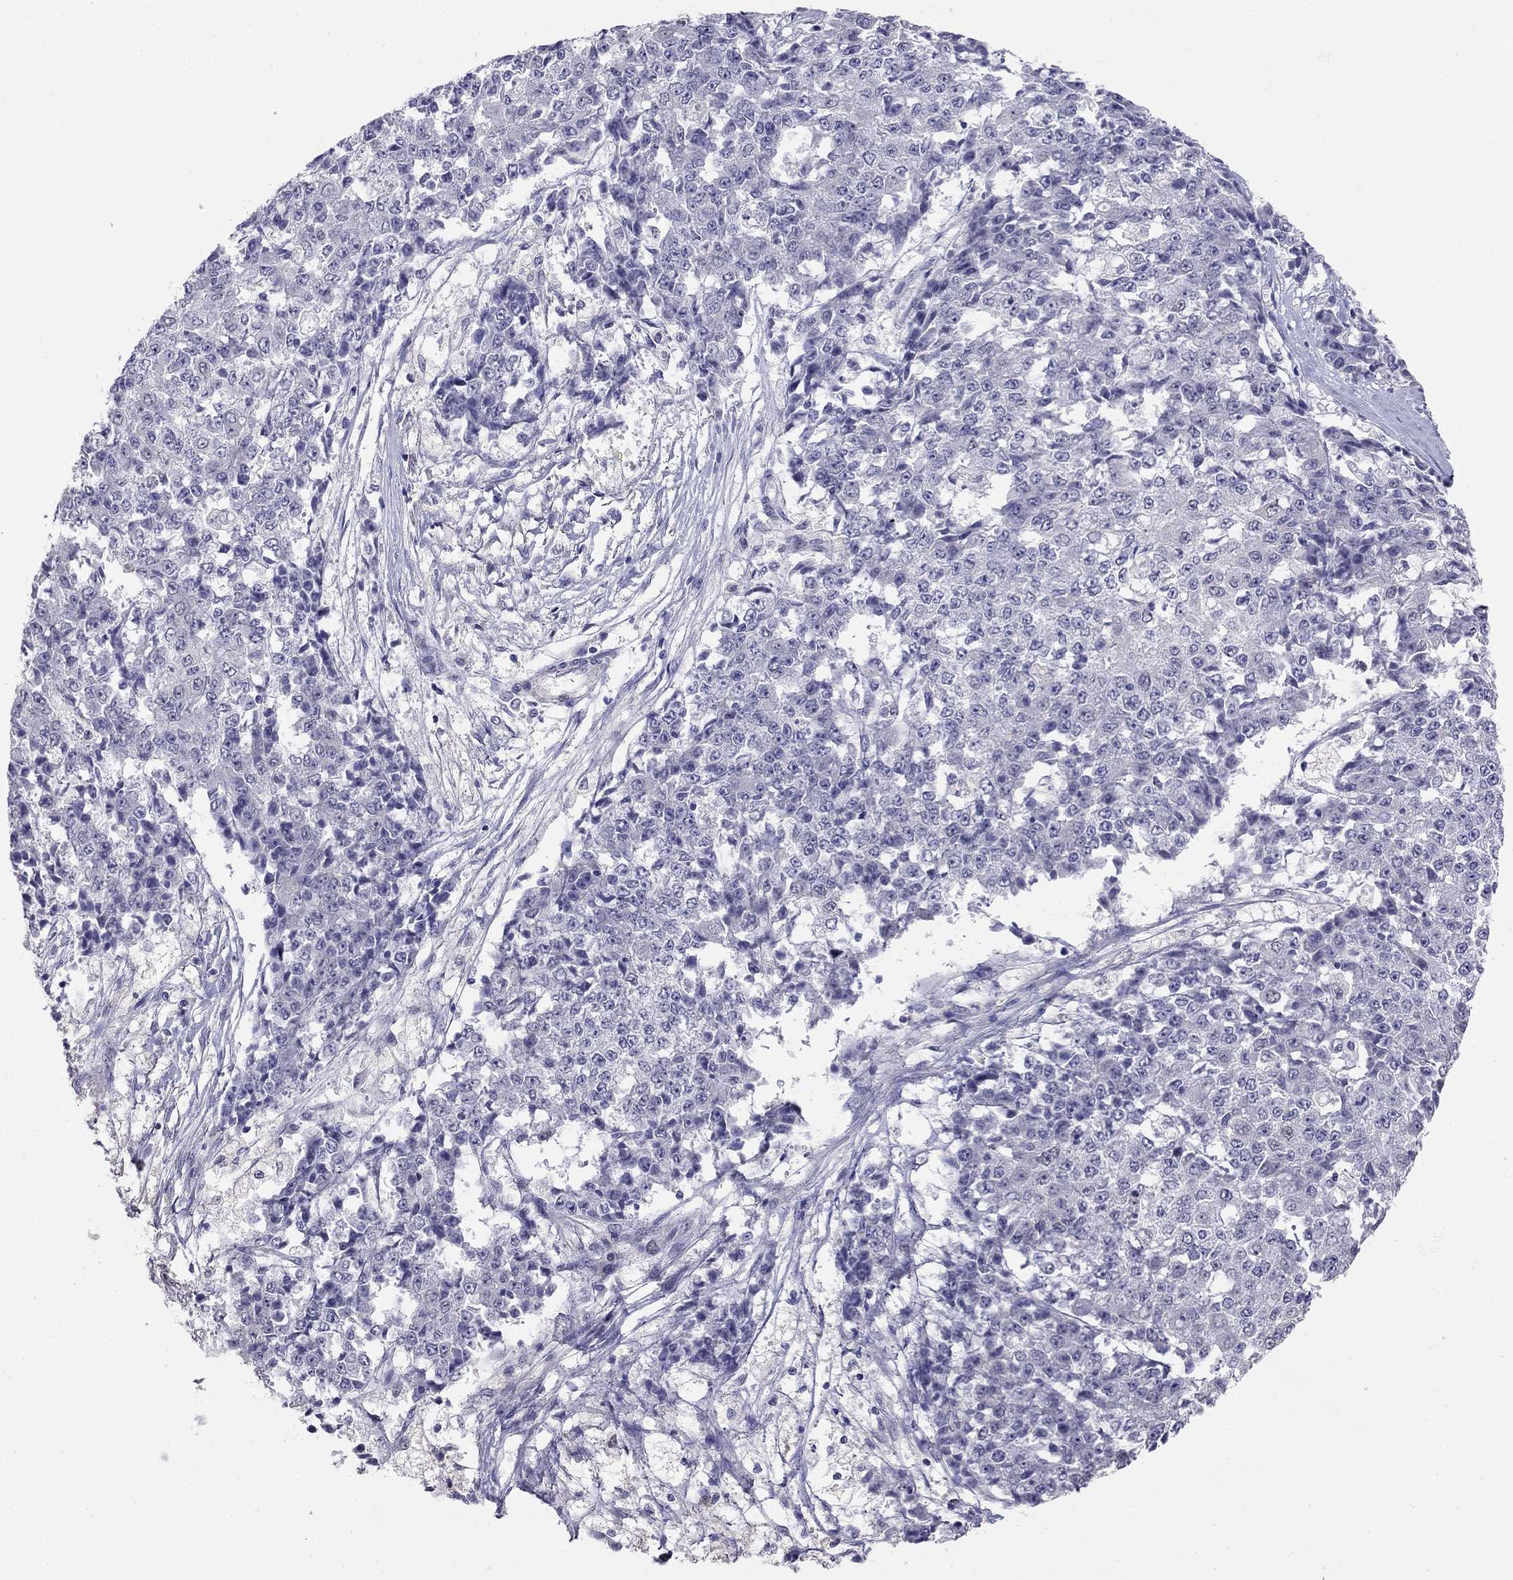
{"staining": {"intensity": "negative", "quantity": "none", "location": "none"}, "tissue": "ovarian cancer", "cell_type": "Tumor cells", "image_type": "cancer", "snomed": [{"axis": "morphology", "description": "Carcinoma, endometroid"}, {"axis": "topography", "description": "Ovary"}], "caption": "IHC of endometroid carcinoma (ovarian) displays no staining in tumor cells.", "gene": "LRRC39", "patient": {"sex": "female", "age": 42}}